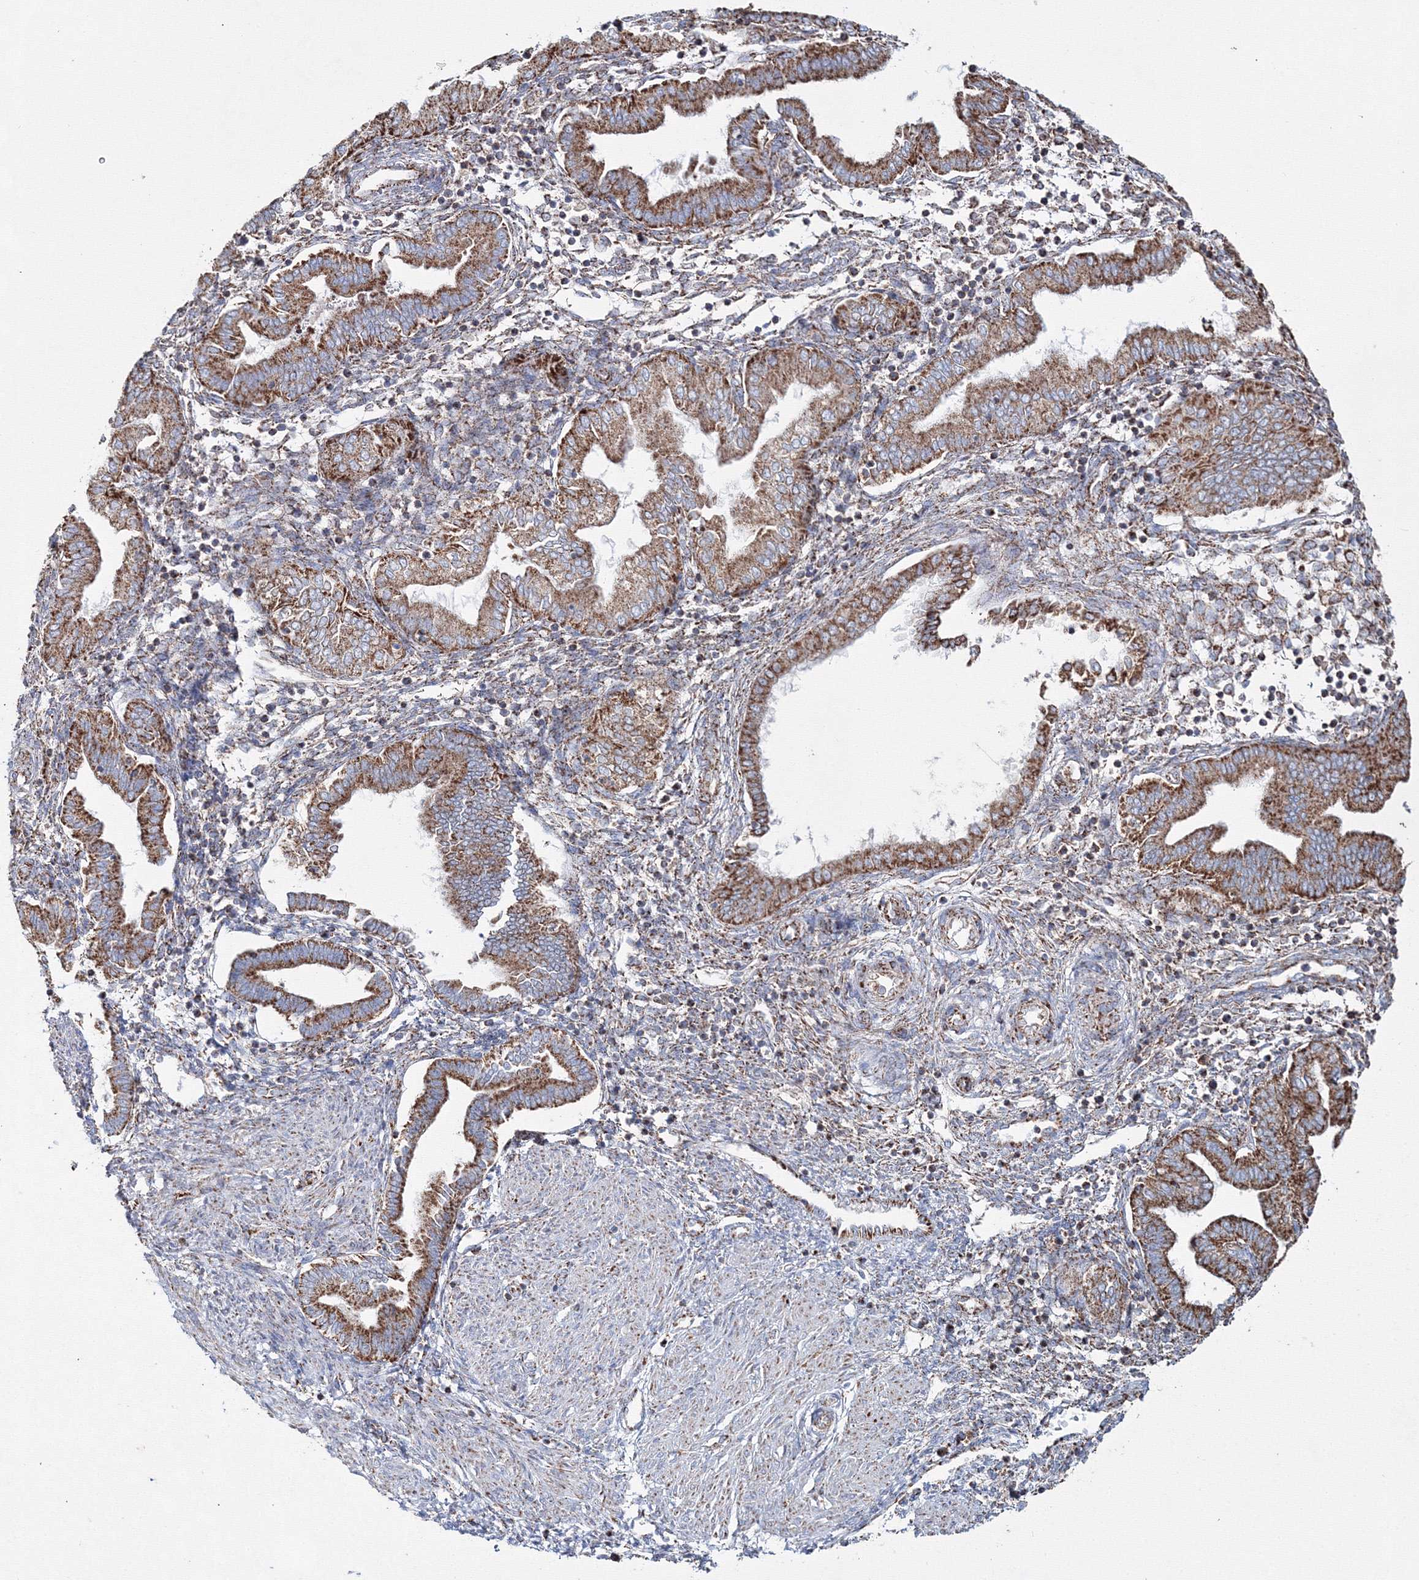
{"staining": {"intensity": "moderate", "quantity": "<25%", "location": "cytoplasmic/membranous"}, "tissue": "endometrium", "cell_type": "Cells in endometrial stroma", "image_type": "normal", "snomed": [{"axis": "morphology", "description": "Normal tissue, NOS"}, {"axis": "topography", "description": "Endometrium"}], "caption": "Immunohistochemistry histopathology image of normal endometrium: endometrium stained using immunohistochemistry demonstrates low levels of moderate protein expression localized specifically in the cytoplasmic/membranous of cells in endometrial stroma, appearing as a cytoplasmic/membranous brown color.", "gene": "IGSF9", "patient": {"sex": "female", "age": 53}}